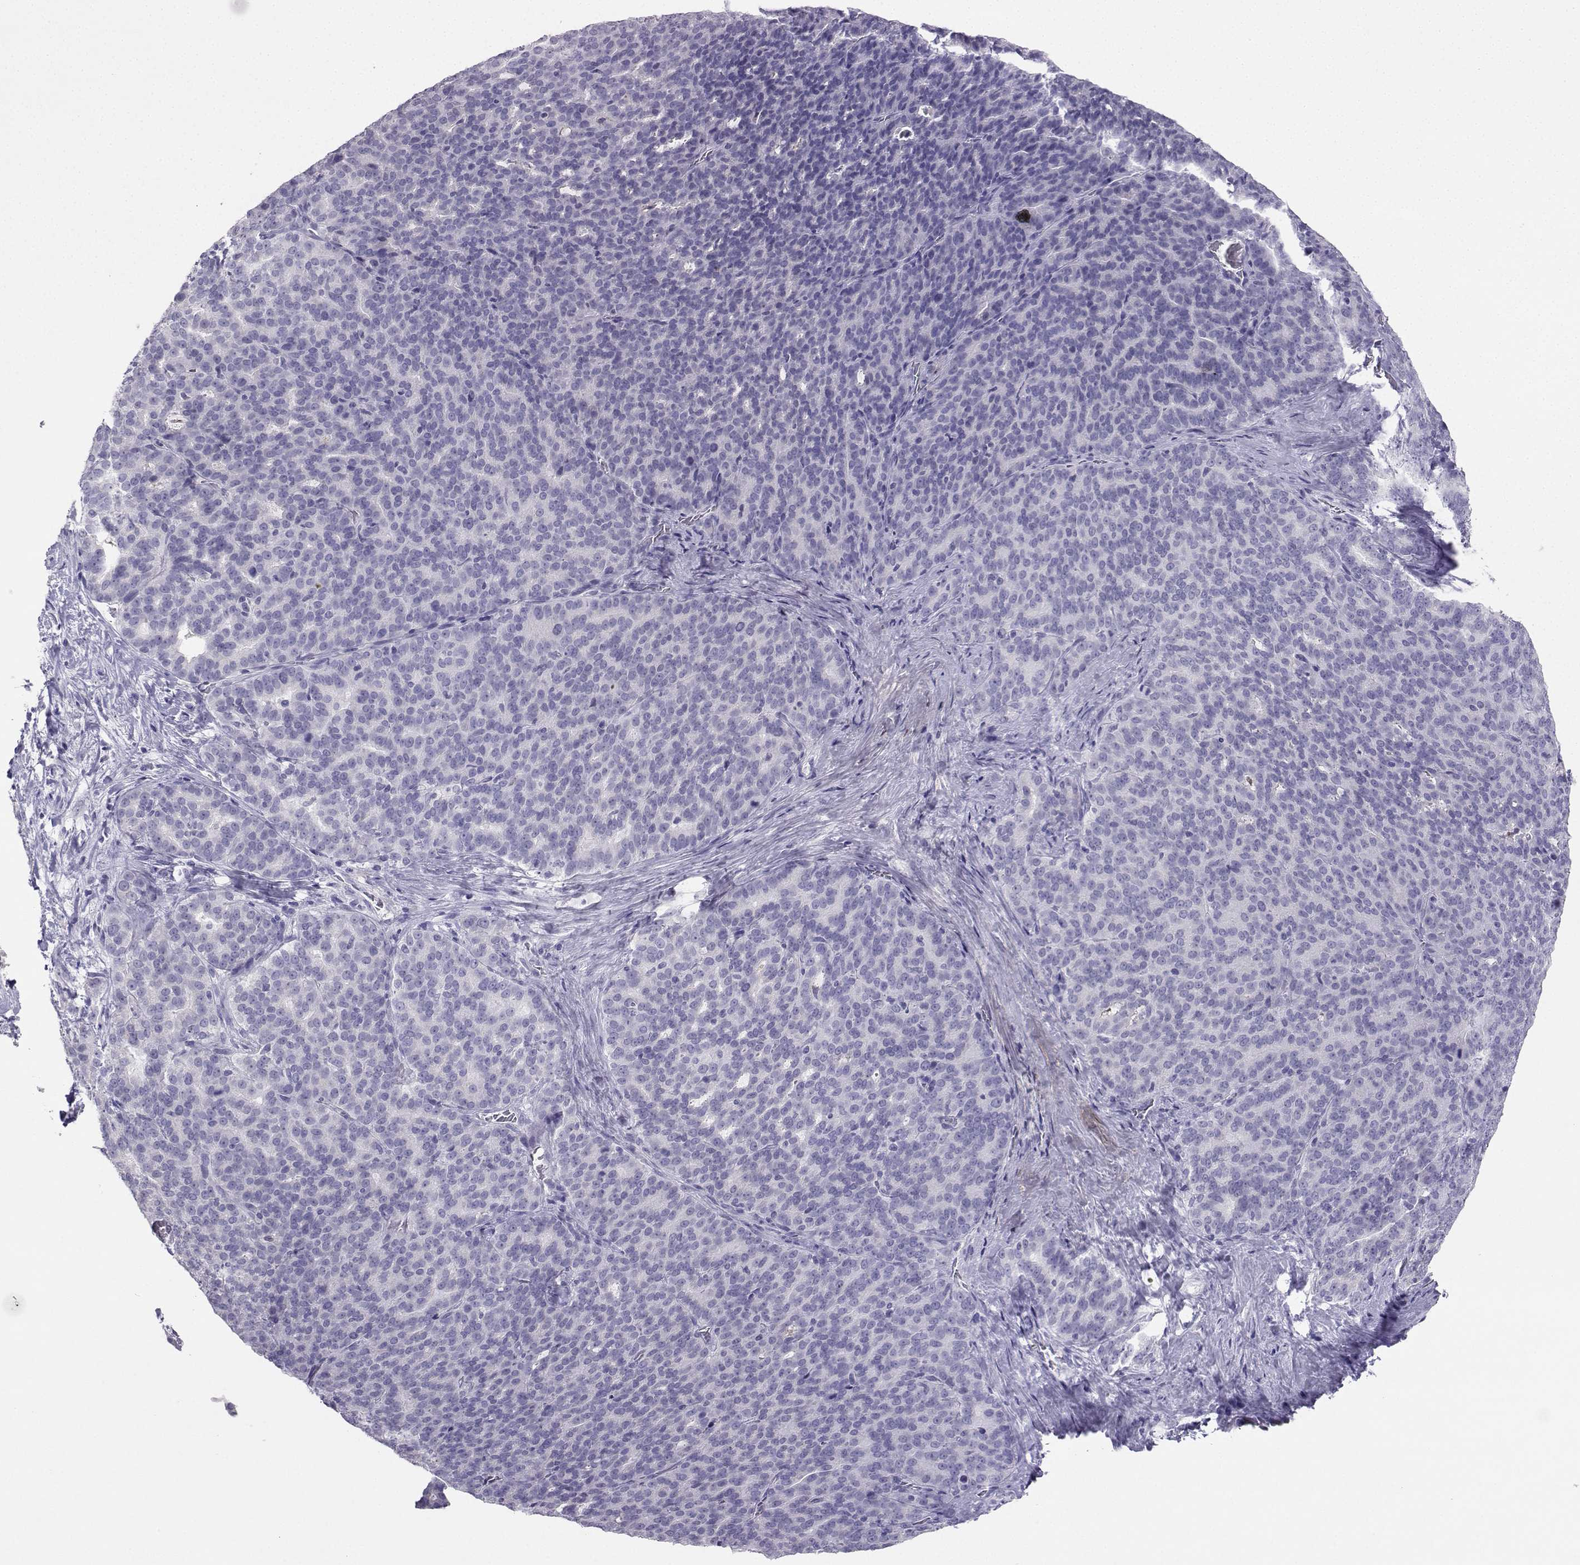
{"staining": {"intensity": "negative", "quantity": "none", "location": "none"}, "tissue": "liver cancer", "cell_type": "Tumor cells", "image_type": "cancer", "snomed": [{"axis": "morphology", "description": "Cholangiocarcinoma"}, {"axis": "topography", "description": "Liver"}], "caption": "Immunohistochemistry histopathology image of liver cancer (cholangiocarcinoma) stained for a protein (brown), which displays no staining in tumor cells.", "gene": "GRIK4", "patient": {"sex": "female", "age": 47}}